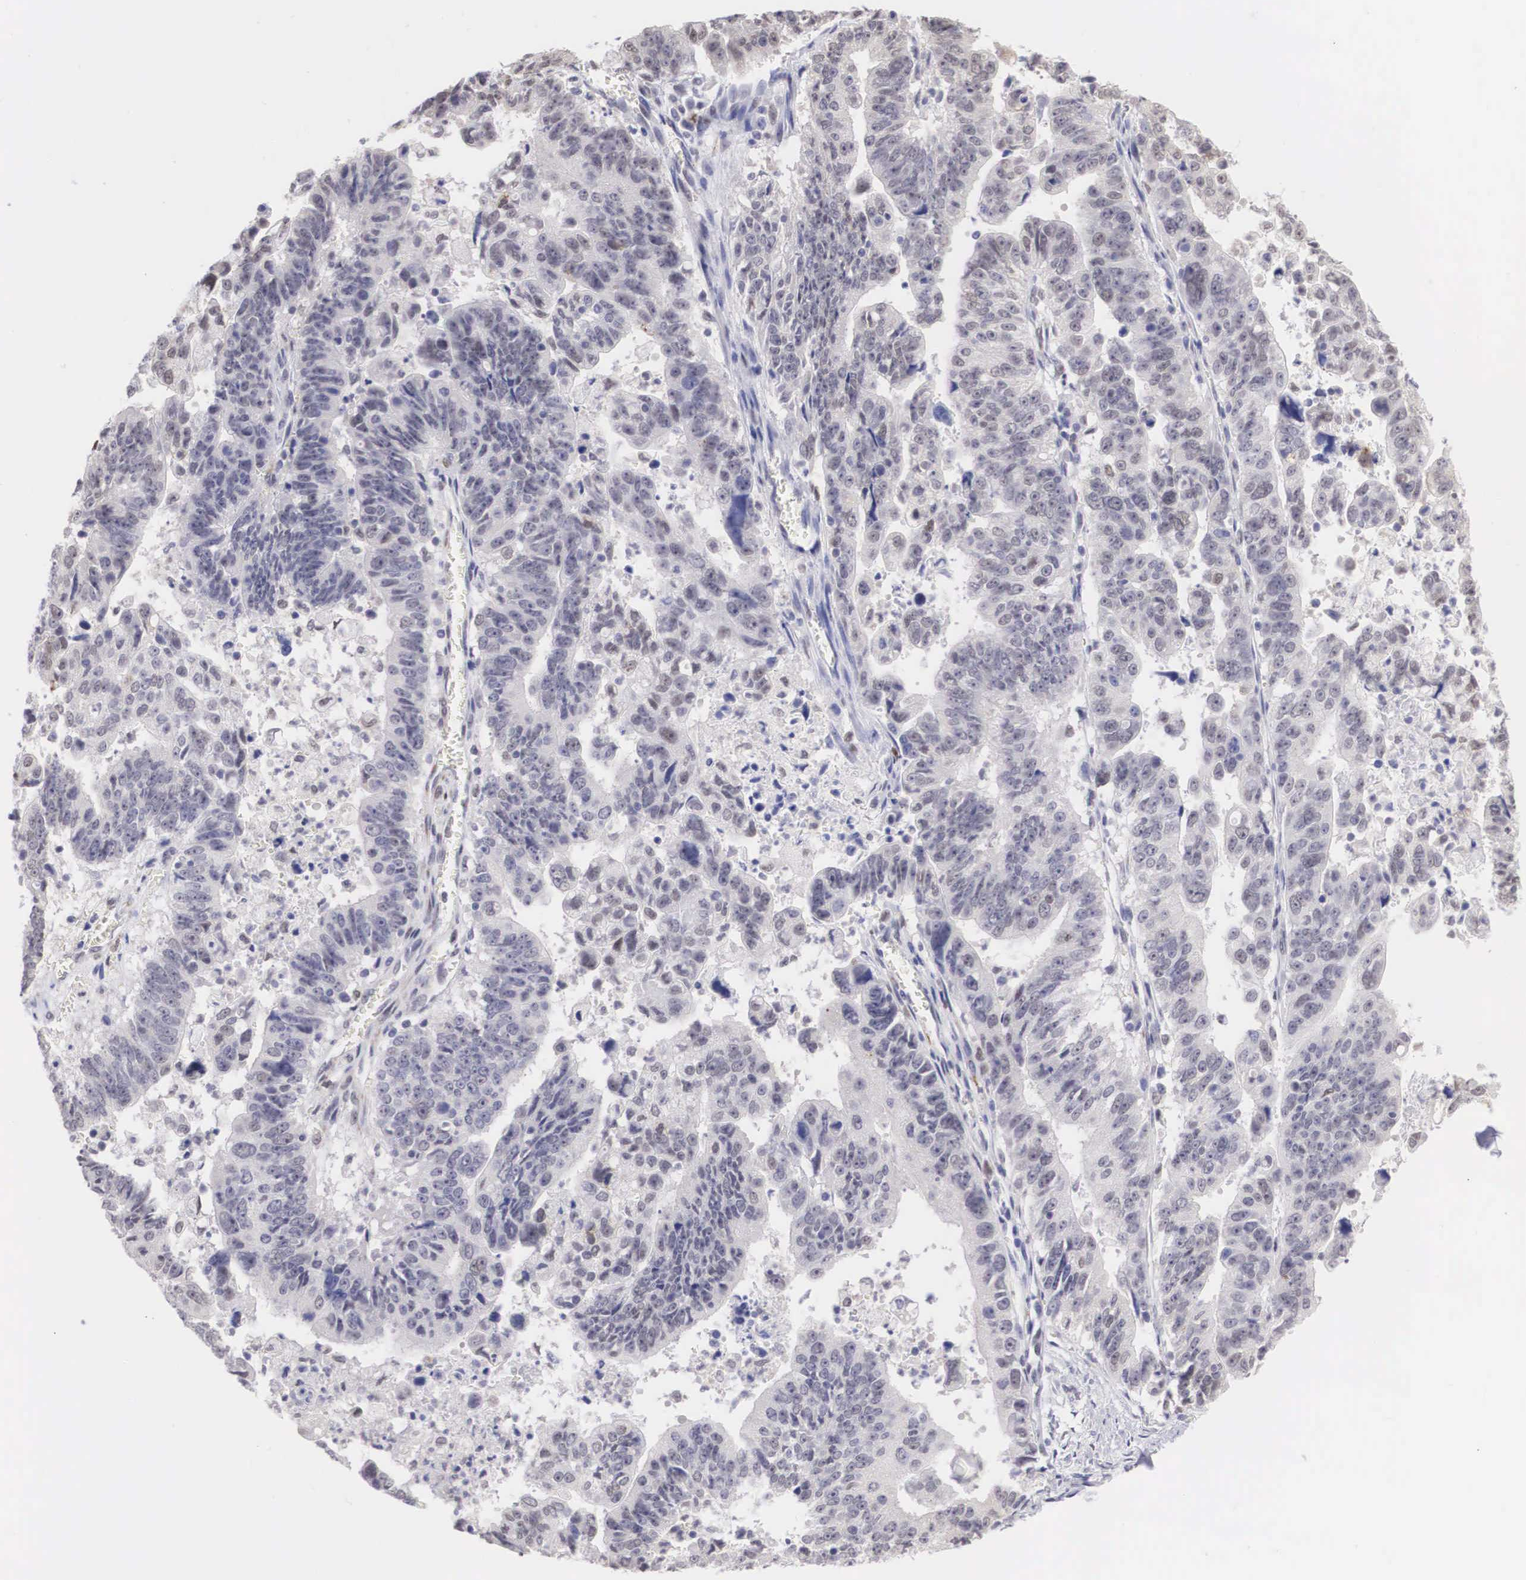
{"staining": {"intensity": "weak", "quantity": "<25%", "location": "nuclear"}, "tissue": "stomach cancer", "cell_type": "Tumor cells", "image_type": "cancer", "snomed": [{"axis": "morphology", "description": "Adenocarcinoma, NOS"}, {"axis": "topography", "description": "Stomach, upper"}], "caption": "DAB immunohistochemical staining of stomach adenocarcinoma shows no significant staining in tumor cells.", "gene": "ETV6", "patient": {"sex": "female", "age": 50}}